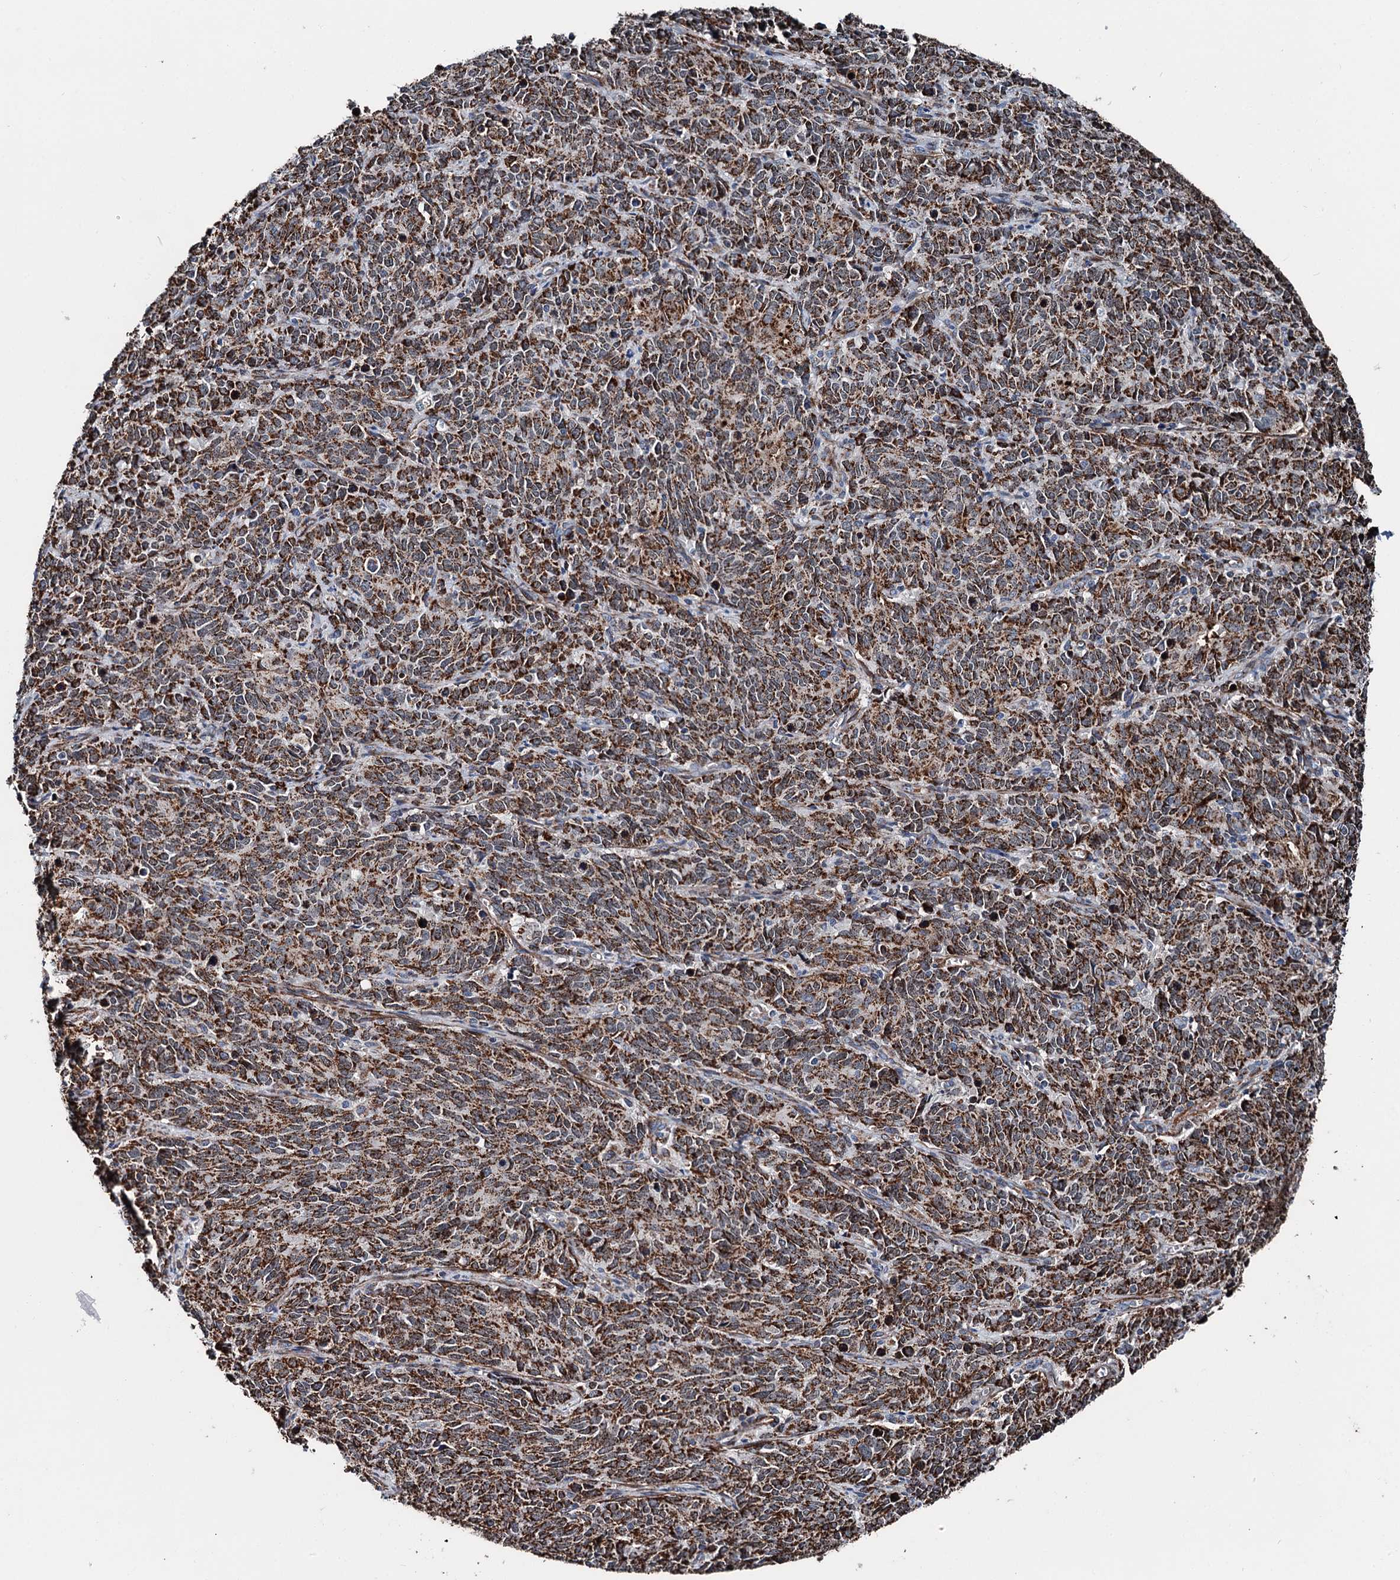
{"staining": {"intensity": "strong", "quantity": ">75%", "location": "cytoplasmic/membranous"}, "tissue": "cervical cancer", "cell_type": "Tumor cells", "image_type": "cancer", "snomed": [{"axis": "morphology", "description": "Squamous cell carcinoma, NOS"}, {"axis": "topography", "description": "Cervix"}], "caption": "Immunohistochemical staining of human squamous cell carcinoma (cervical) displays strong cytoplasmic/membranous protein staining in about >75% of tumor cells. Using DAB (3,3'-diaminobenzidine) (brown) and hematoxylin (blue) stains, captured at high magnification using brightfield microscopy.", "gene": "DDIAS", "patient": {"sex": "female", "age": 60}}